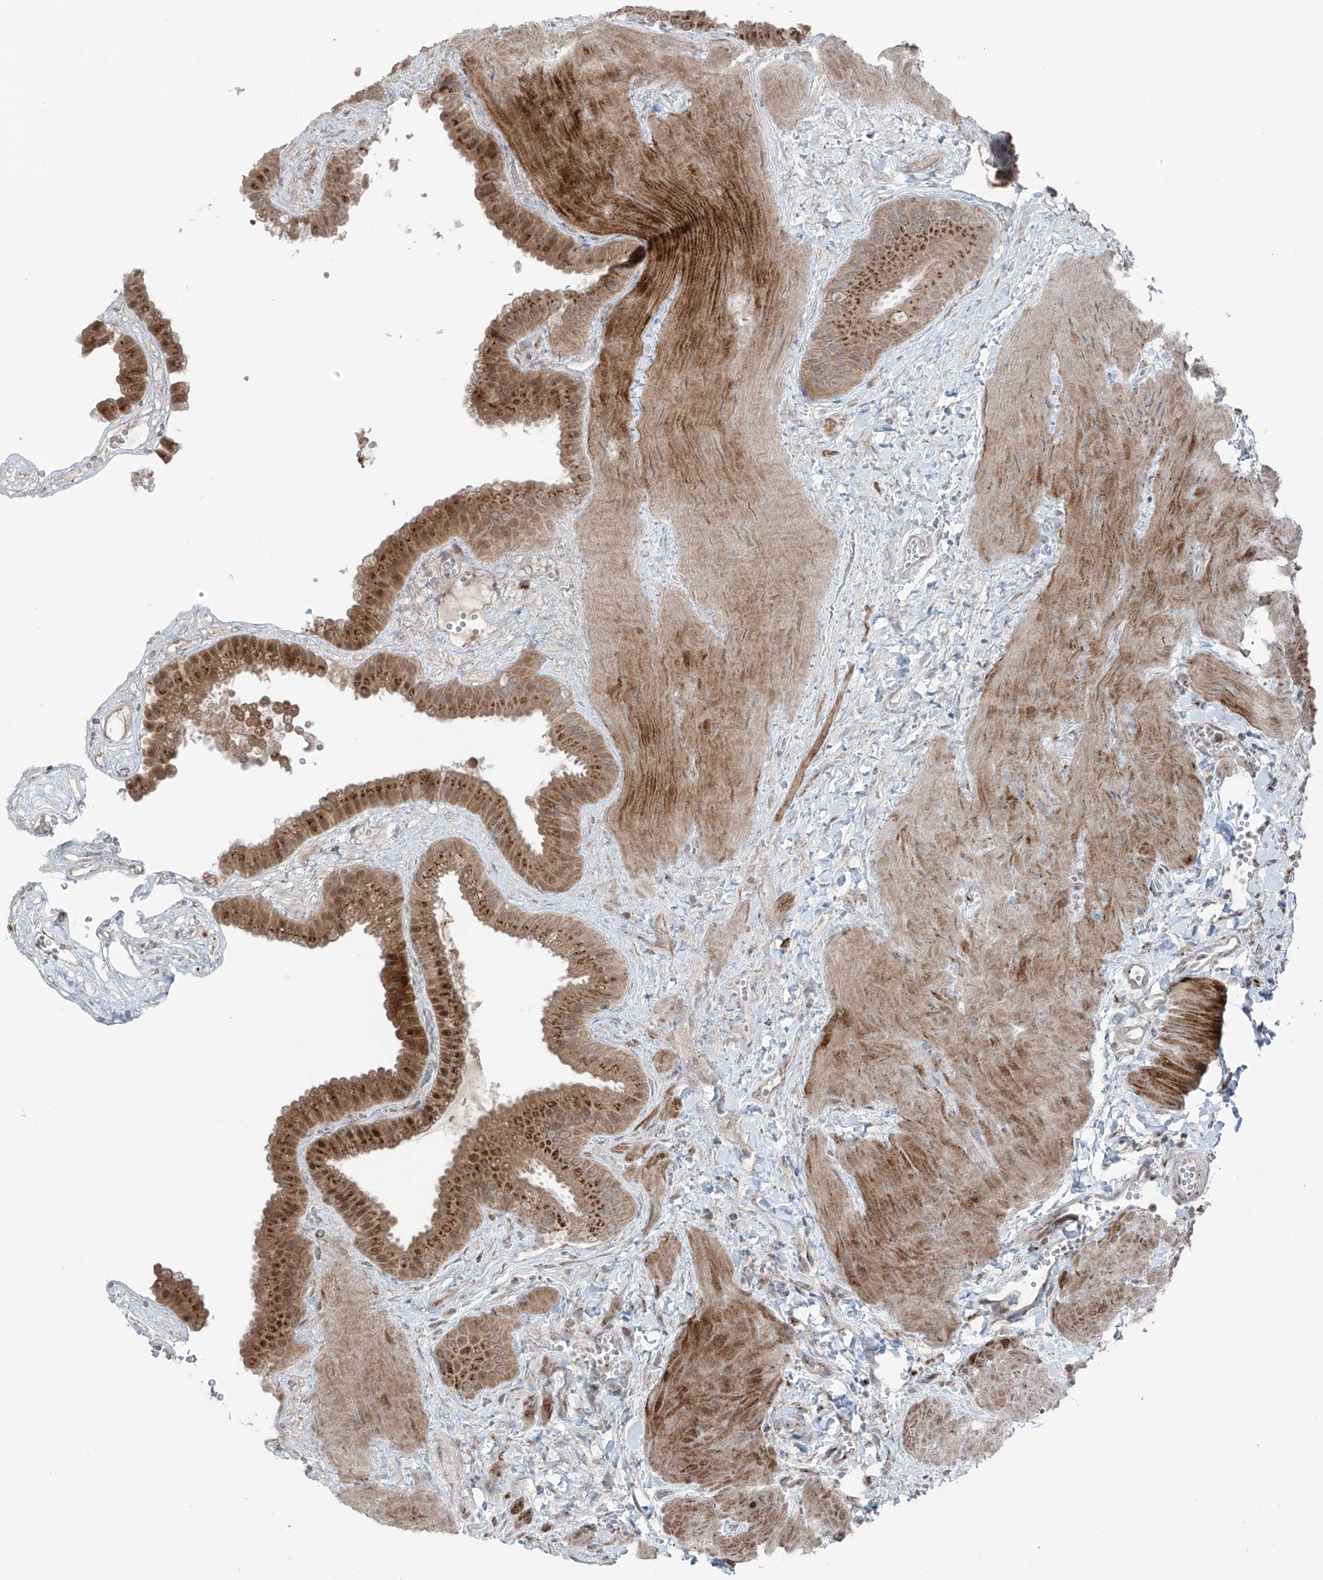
{"staining": {"intensity": "strong", "quantity": ">75%", "location": "cytoplasmic/membranous"}, "tissue": "gallbladder", "cell_type": "Glandular cells", "image_type": "normal", "snomed": [{"axis": "morphology", "description": "Normal tissue, NOS"}, {"axis": "topography", "description": "Gallbladder"}], "caption": "Immunohistochemistry micrograph of unremarkable gallbladder stained for a protein (brown), which demonstrates high levels of strong cytoplasmic/membranous staining in about >75% of glandular cells.", "gene": "ERLEC1", "patient": {"sex": "male", "age": 55}}